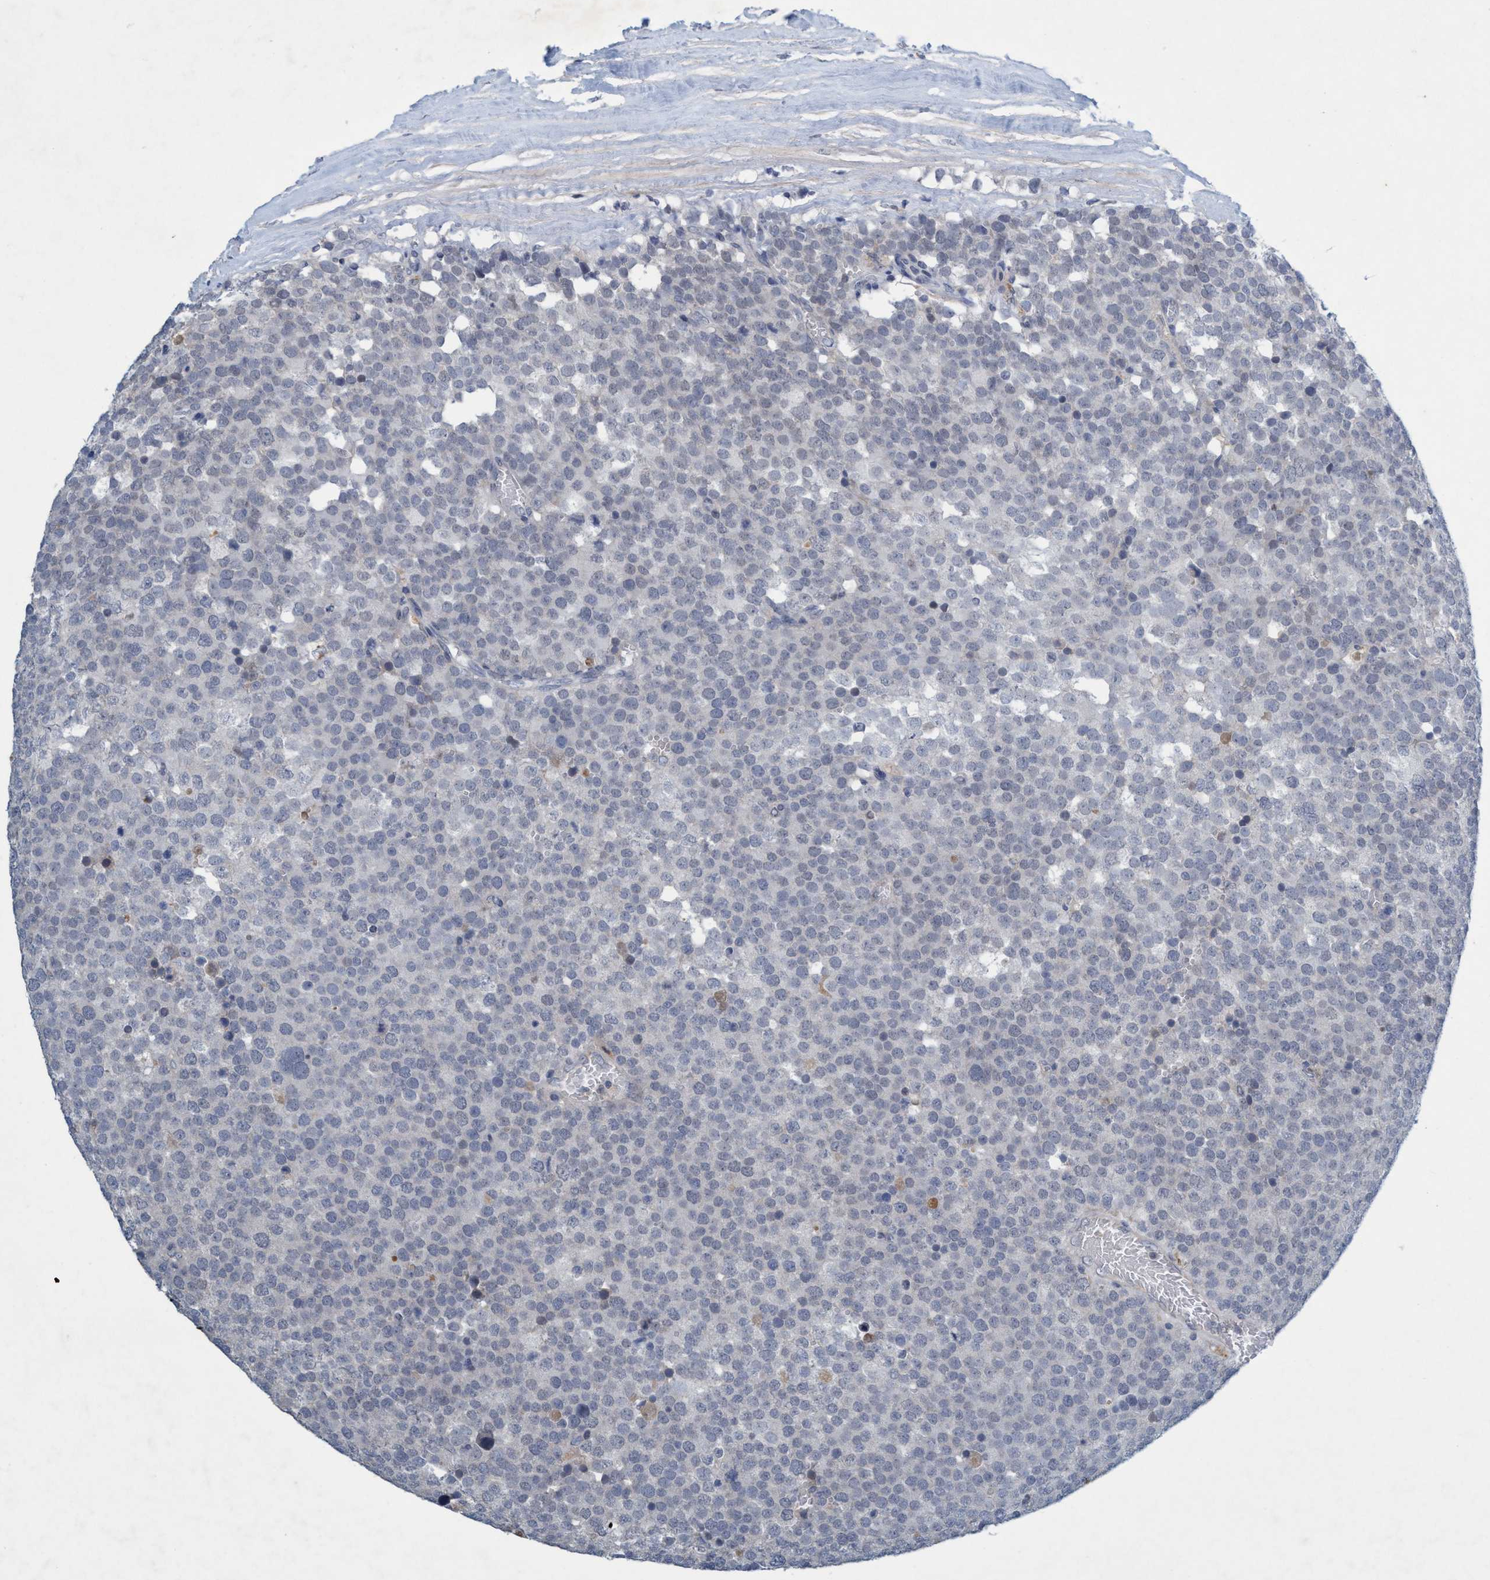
{"staining": {"intensity": "weak", "quantity": "<25%", "location": "nuclear"}, "tissue": "testis cancer", "cell_type": "Tumor cells", "image_type": "cancer", "snomed": [{"axis": "morphology", "description": "Normal tissue, NOS"}, {"axis": "morphology", "description": "Seminoma, NOS"}, {"axis": "topography", "description": "Testis"}], "caption": "A photomicrograph of human seminoma (testis) is negative for staining in tumor cells.", "gene": "RNF208", "patient": {"sex": "male", "age": 71}}